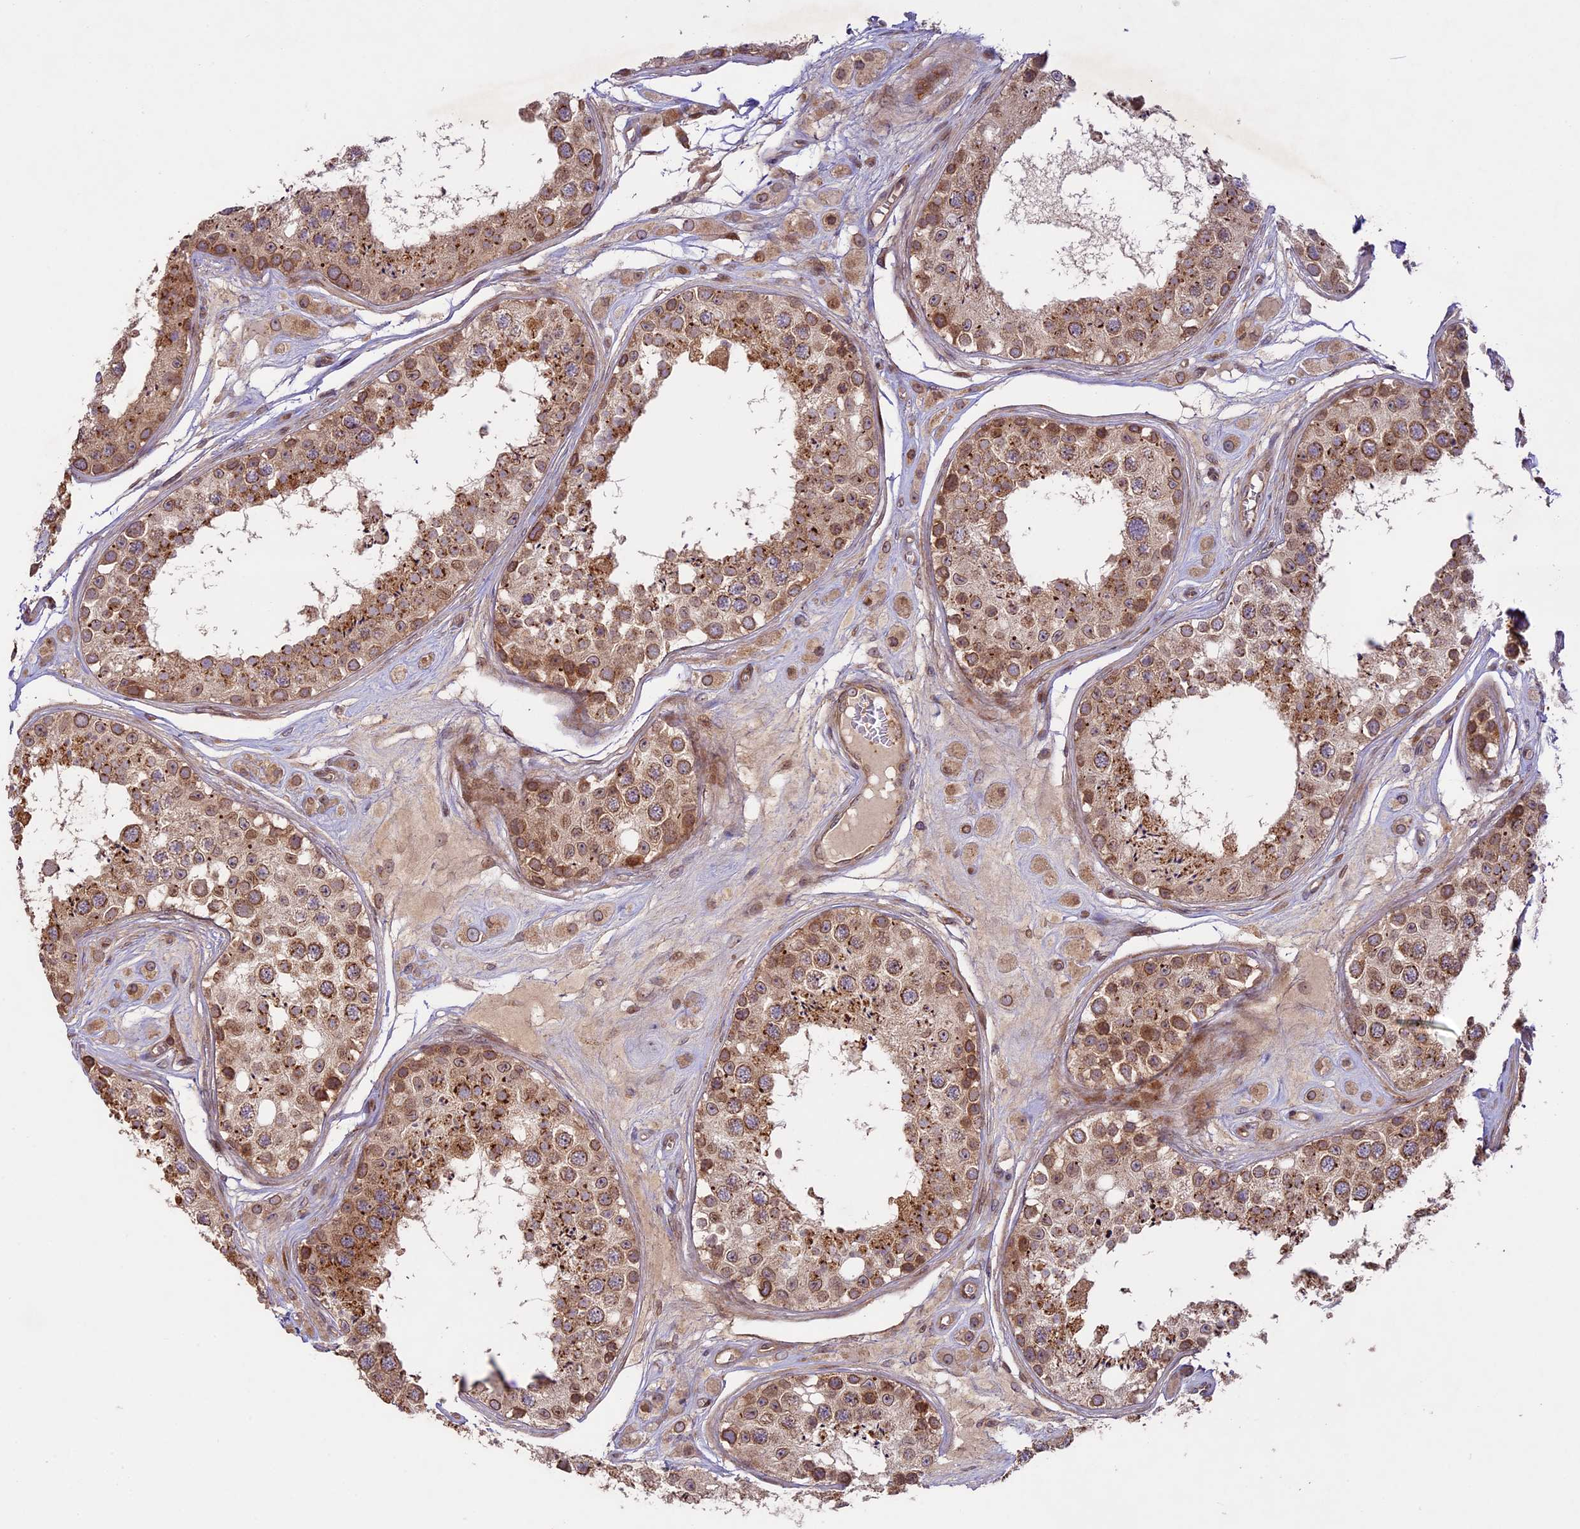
{"staining": {"intensity": "moderate", "quantity": ">75%", "location": "cytoplasmic/membranous"}, "tissue": "testis", "cell_type": "Cells in seminiferous ducts", "image_type": "normal", "snomed": [{"axis": "morphology", "description": "Normal tissue, NOS"}, {"axis": "topography", "description": "Testis"}], "caption": "Protein staining of unremarkable testis reveals moderate cytoplasmic/membranous staining in about >75% of cells in seminiferous ducts.", "gene": "DGKH", "patient": {"sex": "male", "age": 25}}